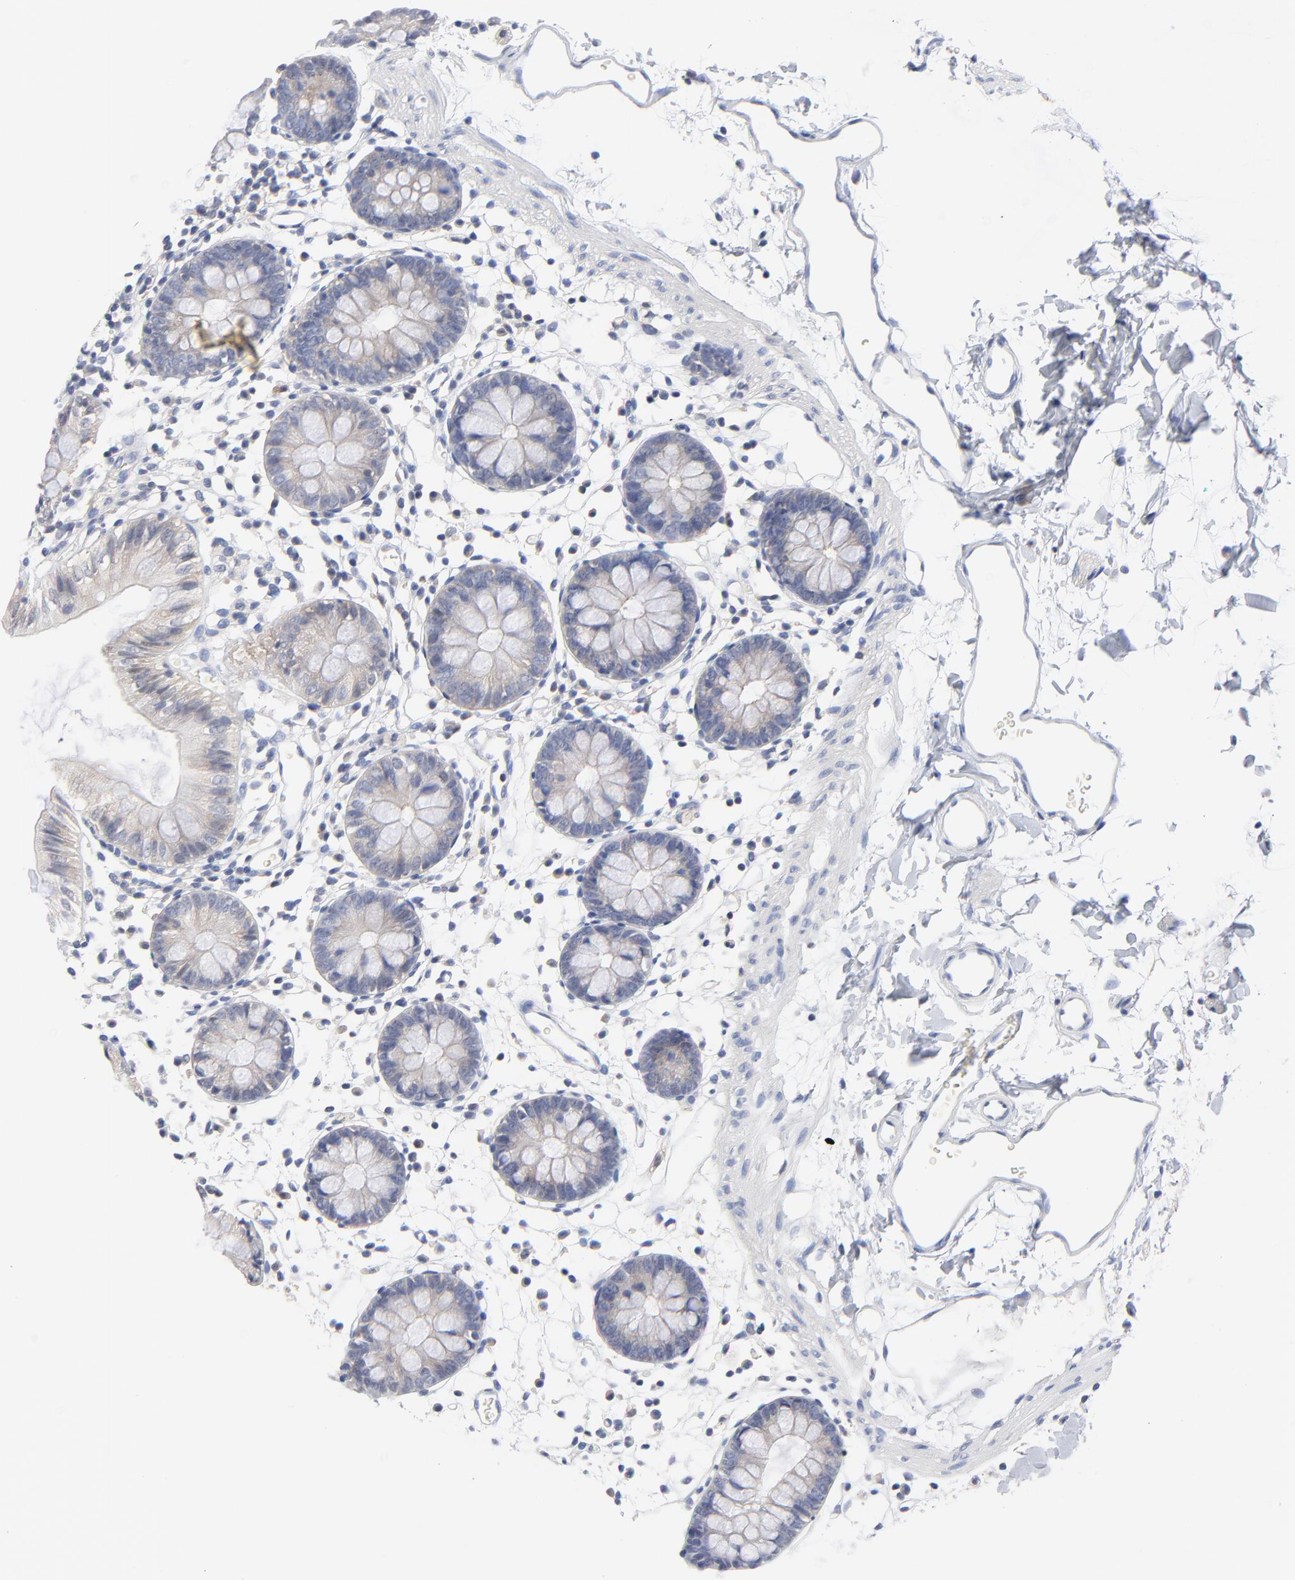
{"staining": {"intensity": "negative", "quantity": "none", "location": "none"}, "tissue": "colon", "cell_type": "Endothelial cells", "image_type": "normal", "snomed": [{"axis": "morphology", "description": "Normal tissue, NOS"}, {"axis": "topography", "description": "Colon"}], "caption": "Micrograph shows no significant protein expression in endothelial cells of unremarkable colon.", "gene": "CAB39L", "patient": {"sex": "male", "age": 14}}